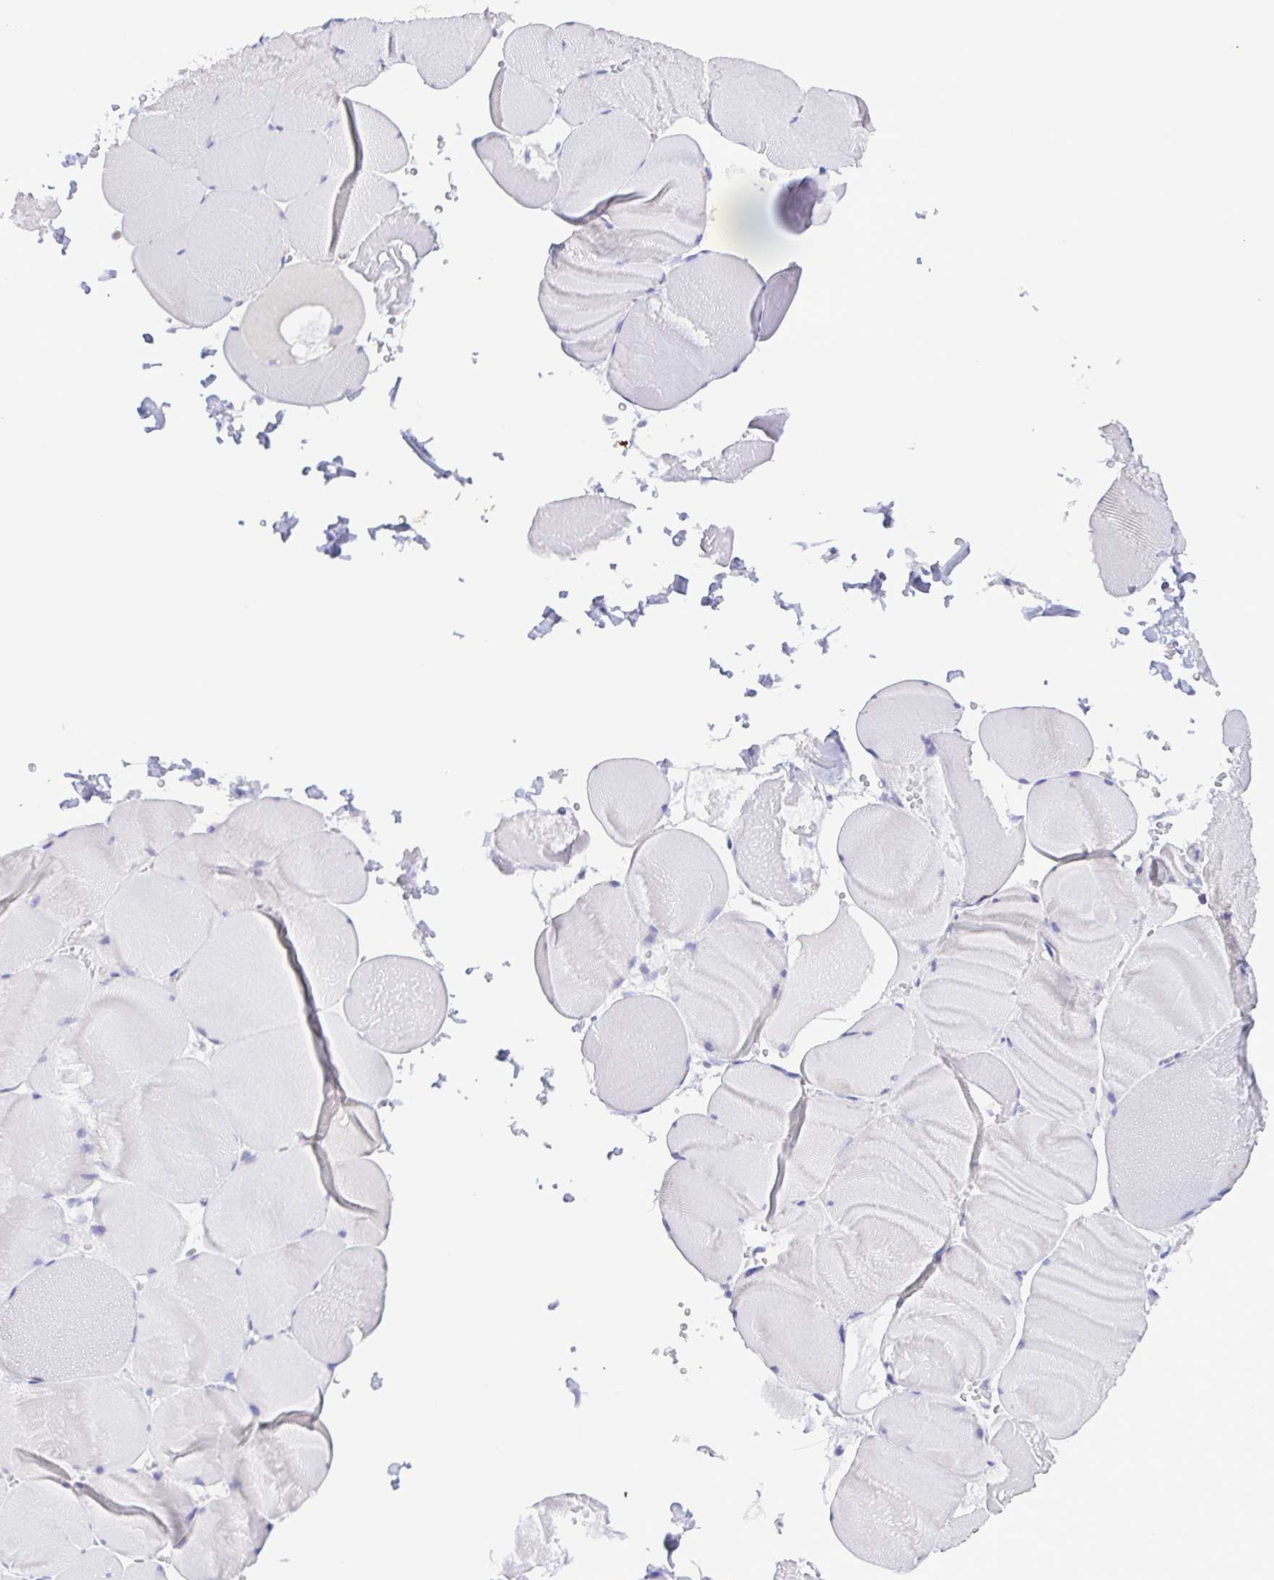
{"staining": {"intensity": "negative", "quantity": "none", "location": "none"}, "tissue": "skeletal muscle", "cell_type": "Myocytes", "image_type": "normal", "snomed": [{"axis": "morphology", "description": "Normal tissue, NOS"}, {"axis": "topography", "description": "Skeletal muscle"}, {"axis": "topography", "description": "Head-Neck"}], "caption": "Immunohistochemistry (IHC) image of unremarkable skeletal muscle: human skeletal muscle stained with DAB displays no significant protein staining in myocytes. Brightfield microscopy of immunohistochemistry stained with DAB (brown) and hematoxylin (blue), captured at high magnification.", "gene": "TNNI3", "patient": {"sex": "male", "age": 66}}